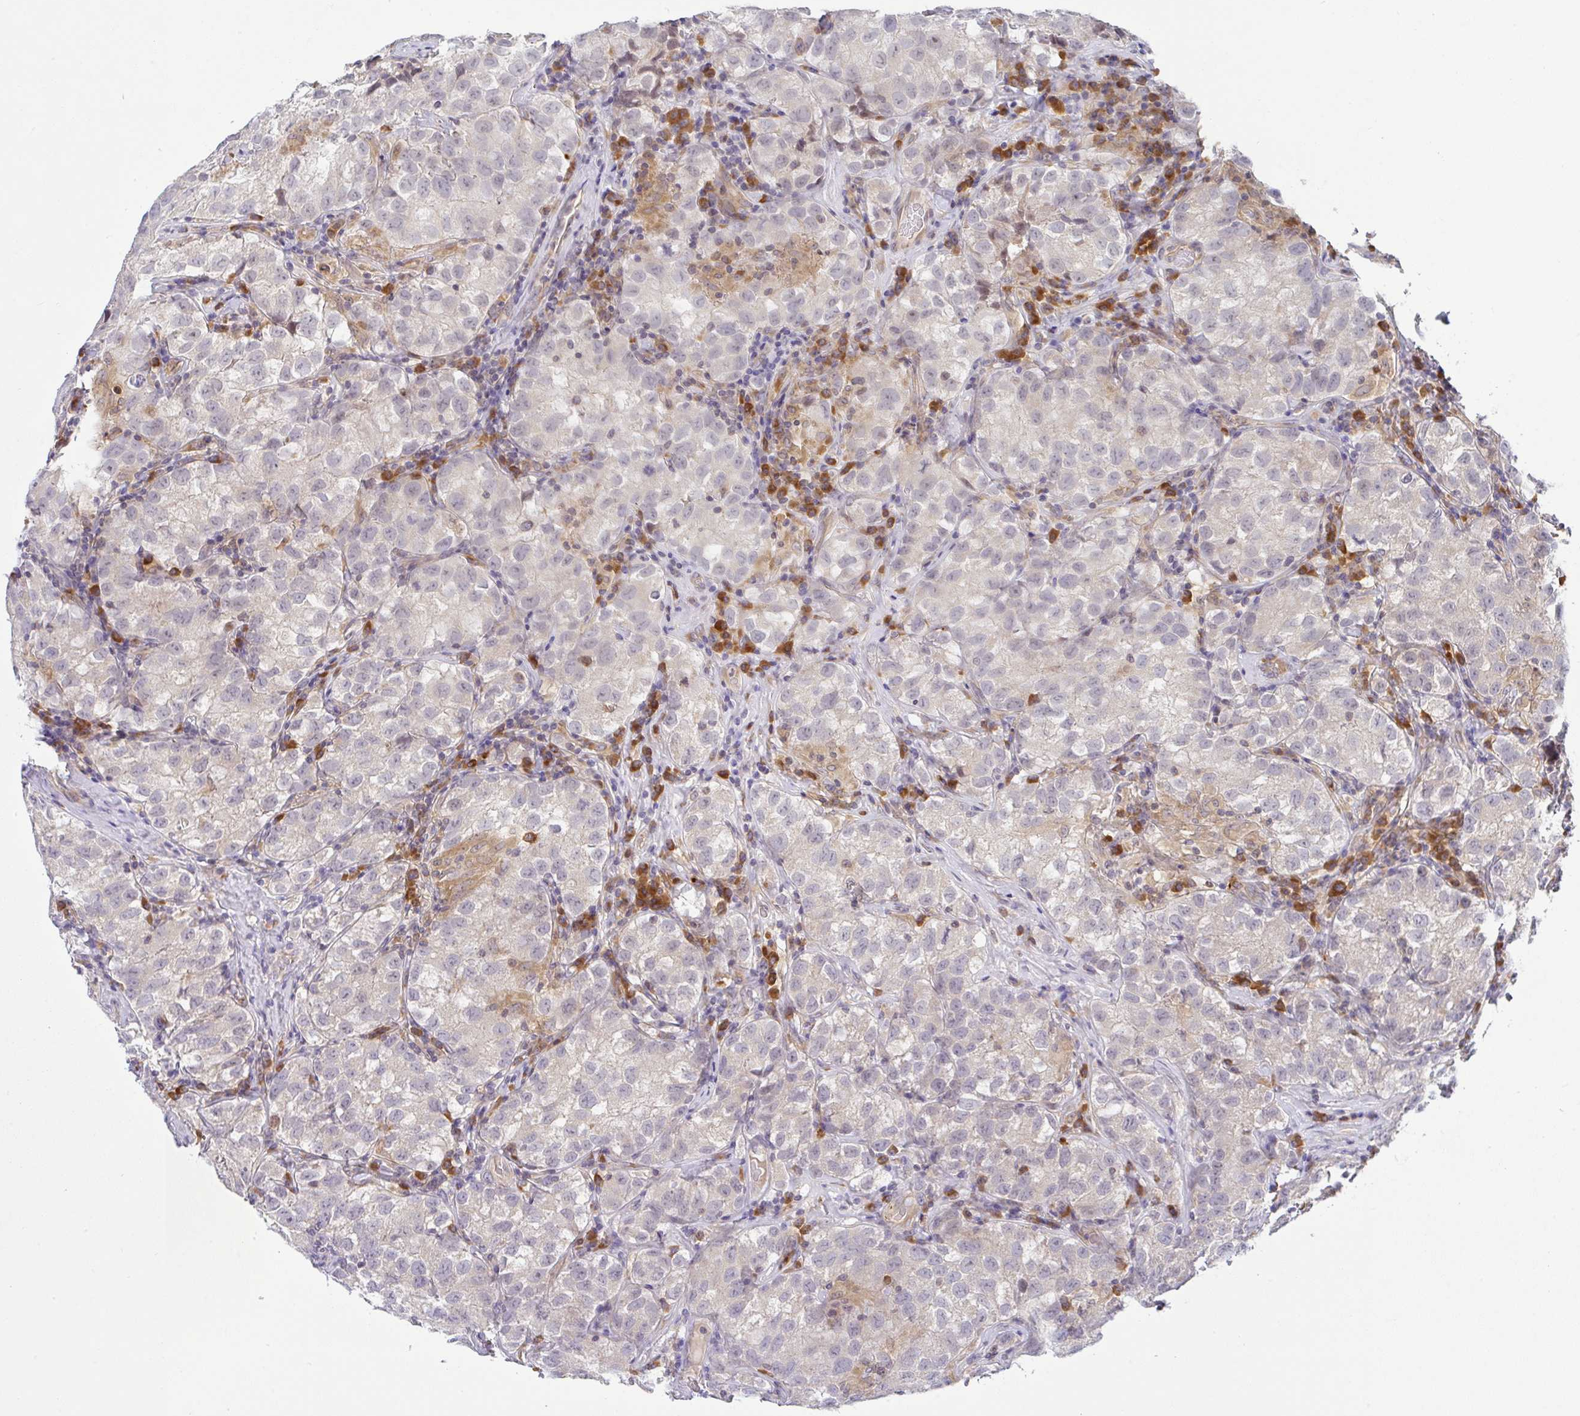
{"staining": {"intensity": "negative", "quantity": "none", "location": "none"}, "tissue": "testis cancer", "cell_type": "Tumor cells", "image_type": "cancer", "snomed": [{"axis": "morphology", "description": "Seminoma, NOS"}, {"axis": "morphology", "description": "Carcinoma, Embryonal, NOS"}, {"axis": "topography", "description": "Testis"}], "caption": "Immunohistochemistry (IHC) photomicrograph of human testis cancer (embryonal carcinoma) stained for a protein (brown), which exhibits no positivity in tumor cells.", "gene": "DERL2", "patient": {"sex": "male", "age": 43}}